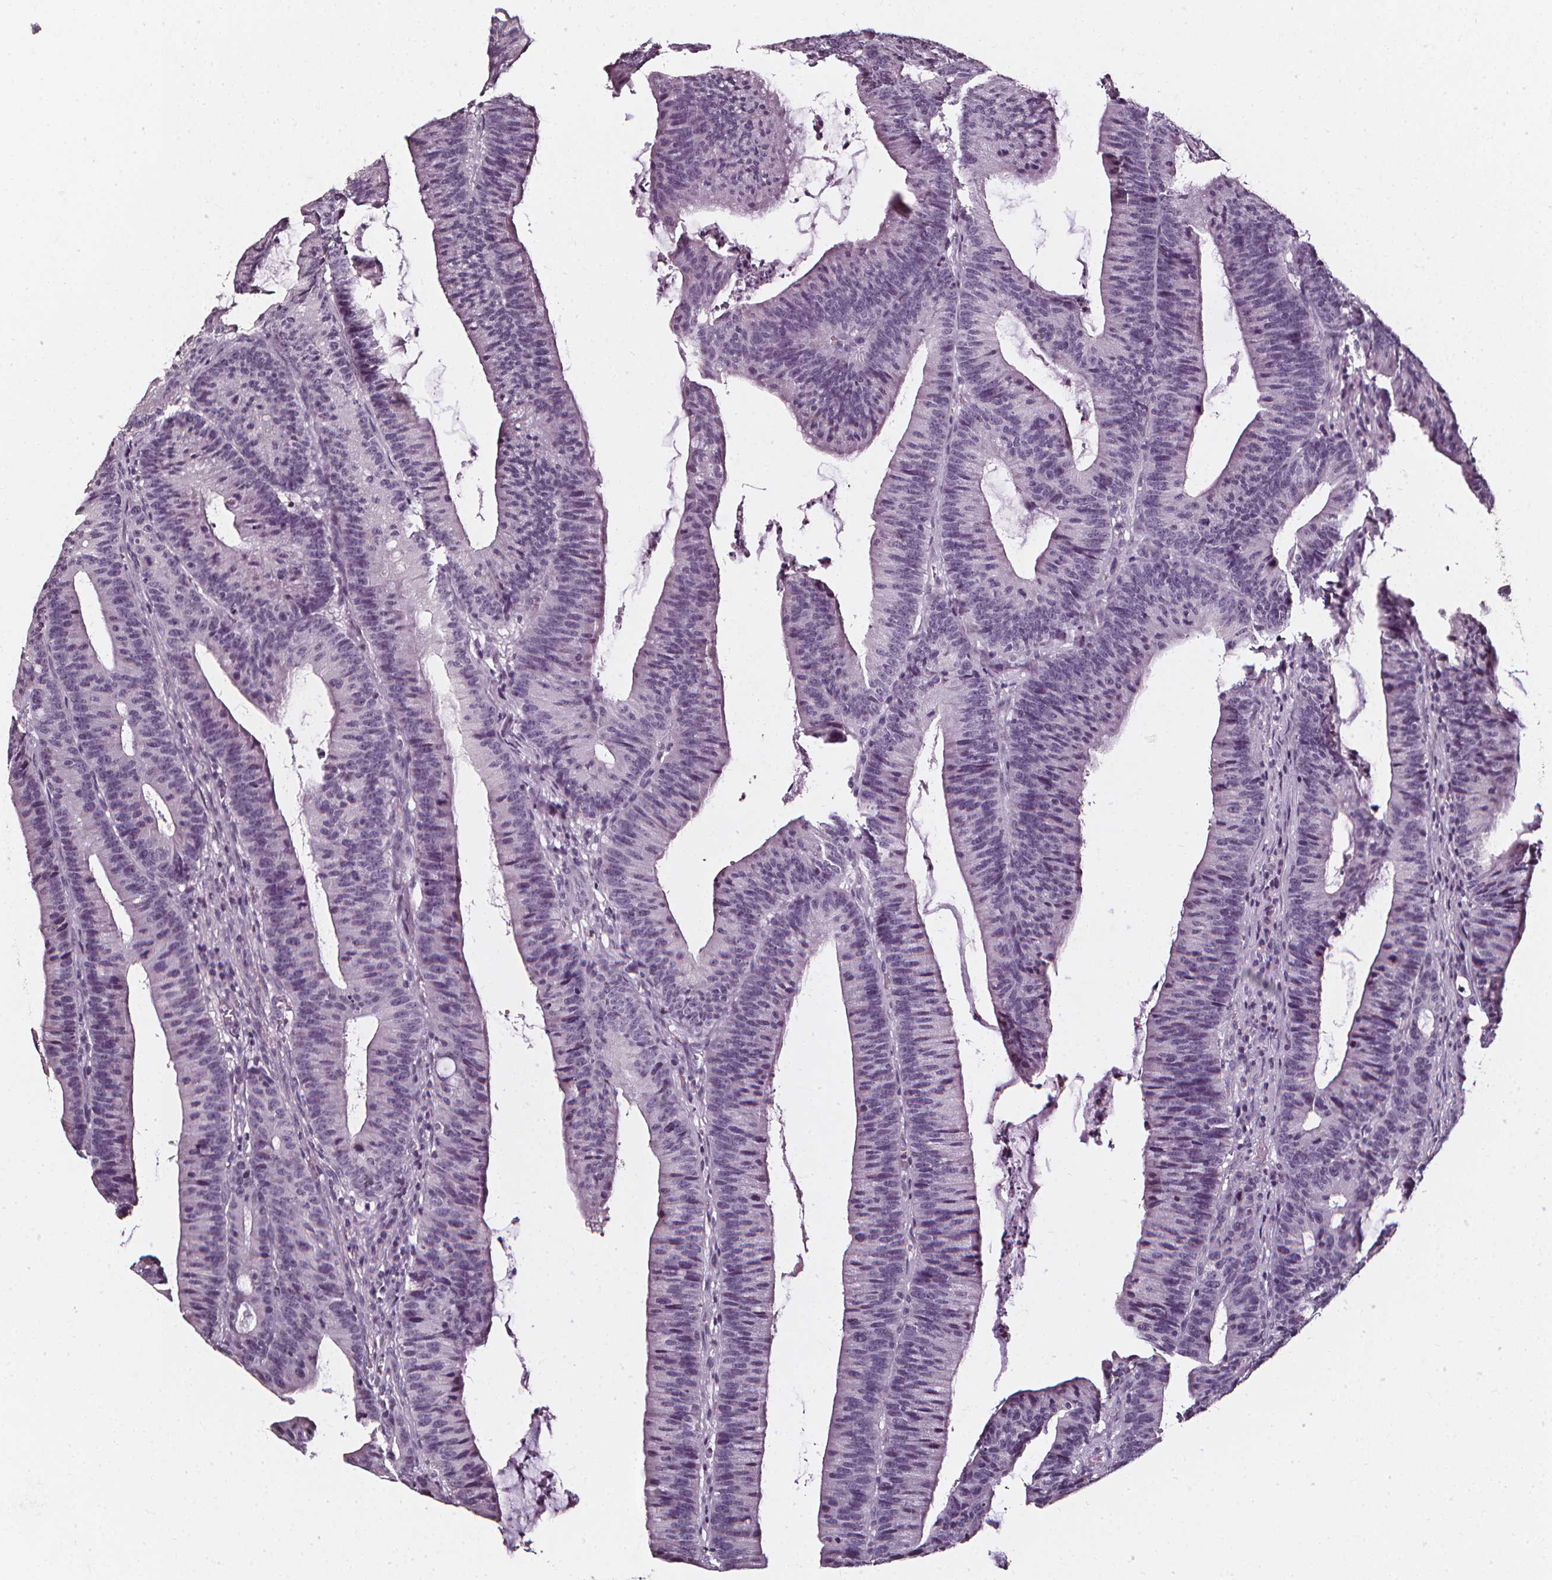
{"staining": {"intensity": "negative", "quantity": "none", "location": "none"}, "tissue": "colorectal cancer", "cell_type": "Tumor cells", "image_type": "cancer", "snomed": [{"axis": "morphology", "description": "Adenocarcinoma, NOS"}, {"axis": "topography", "description": "Colon"}], "caption": "There is no significant positivity in tumor cells of colorectal cancer (adenocarcinoma).", "gene": "DEFA5", "patient": {"sex": "female", "age": 78}}